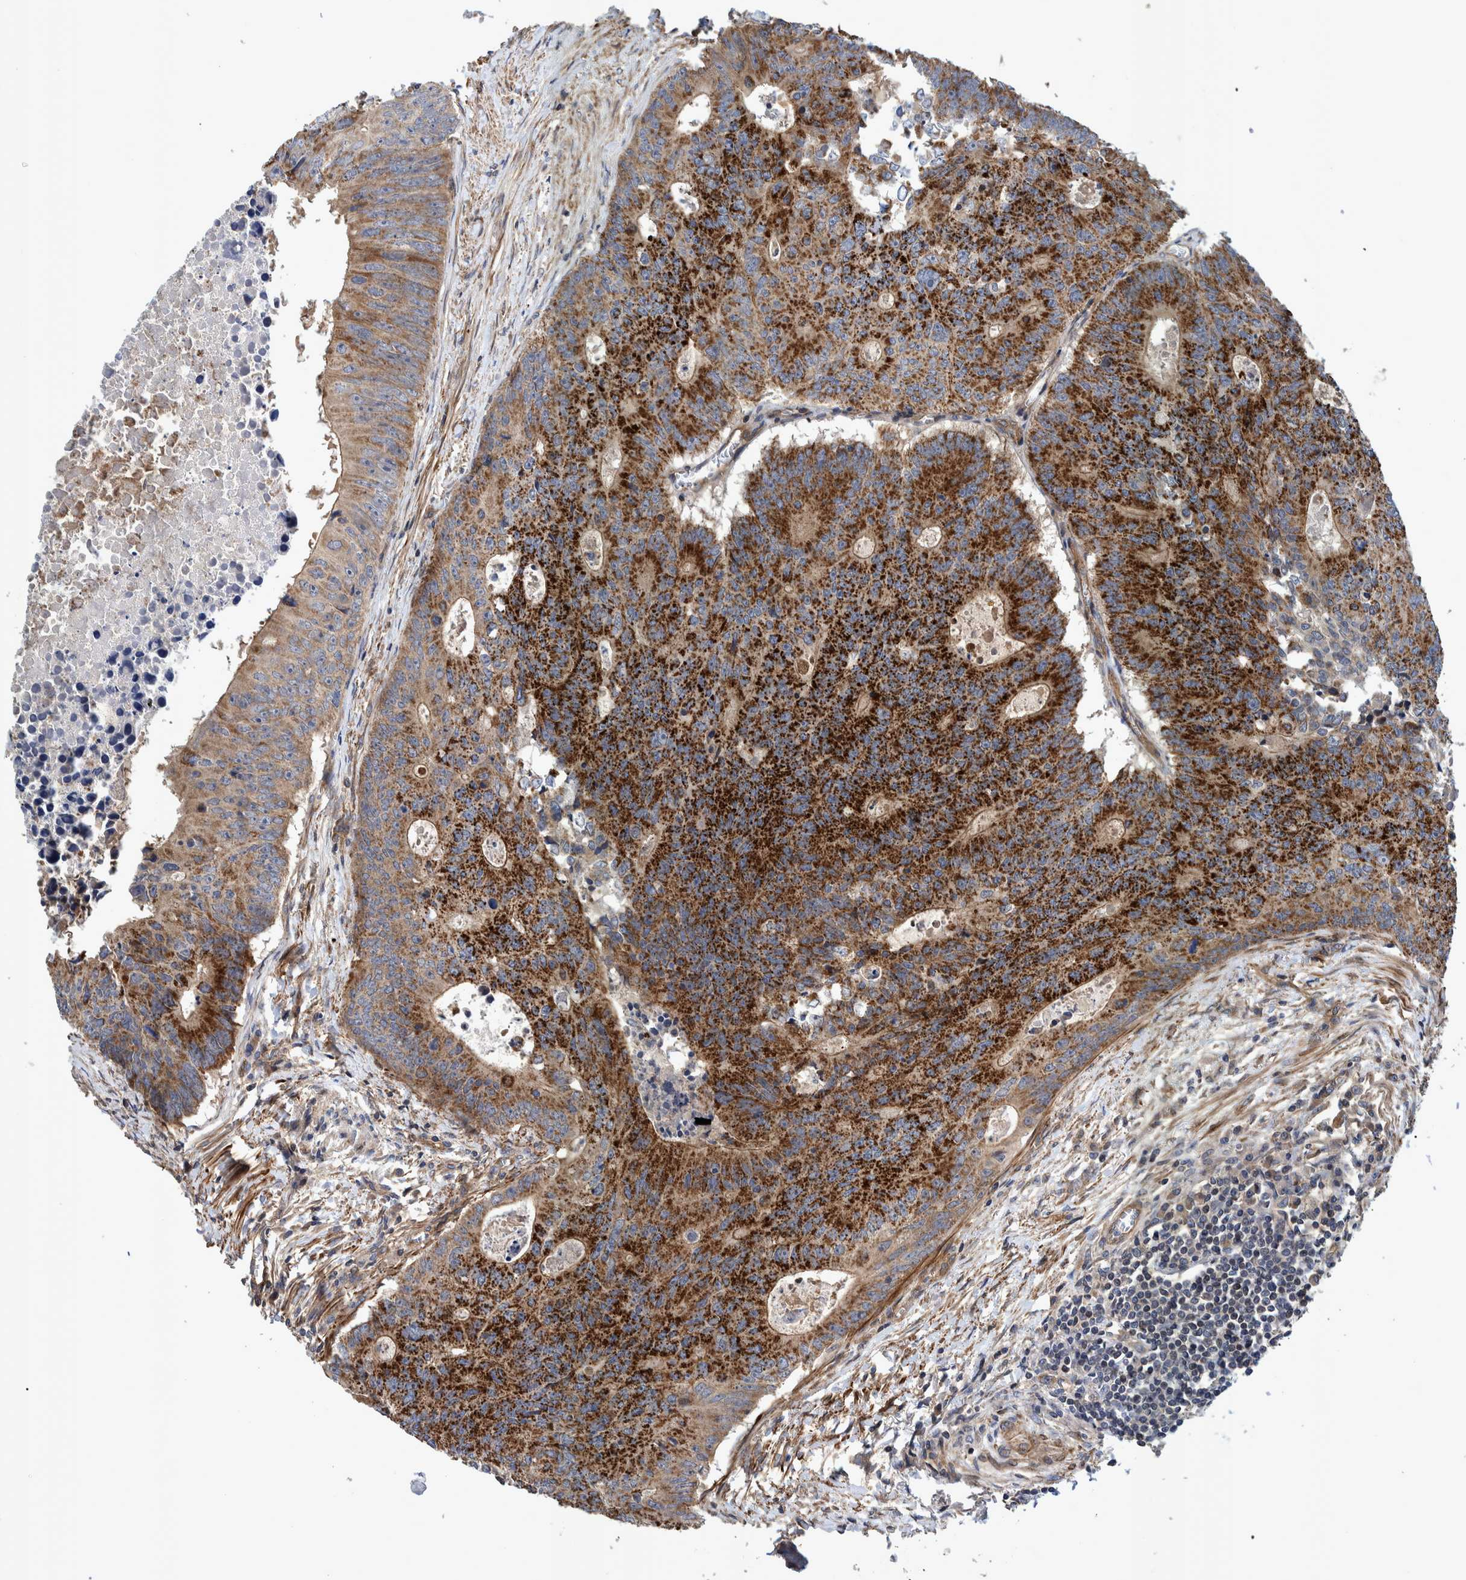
{"staining": {"intensity": "strong", "quantity": ">75%", "location": "cytoplasmic/membranous"}, "tissue": "colorectal cancer", "cell_type": "Tumor cells", "image_type": "cancer", "snomed": [{"axis": "morphology", "description": "Adenocarcinoma, NOS"}, {"axis": "topography", "description": "Colon"}], "caption": "Protein expression analysis of colorectal adenocarcinoma reveals strong cytoplasmic/membranous expression in about >75% of tumor cells.", "gene": "GRPEL2", "patient": {"sex": "male", "age": 87}}